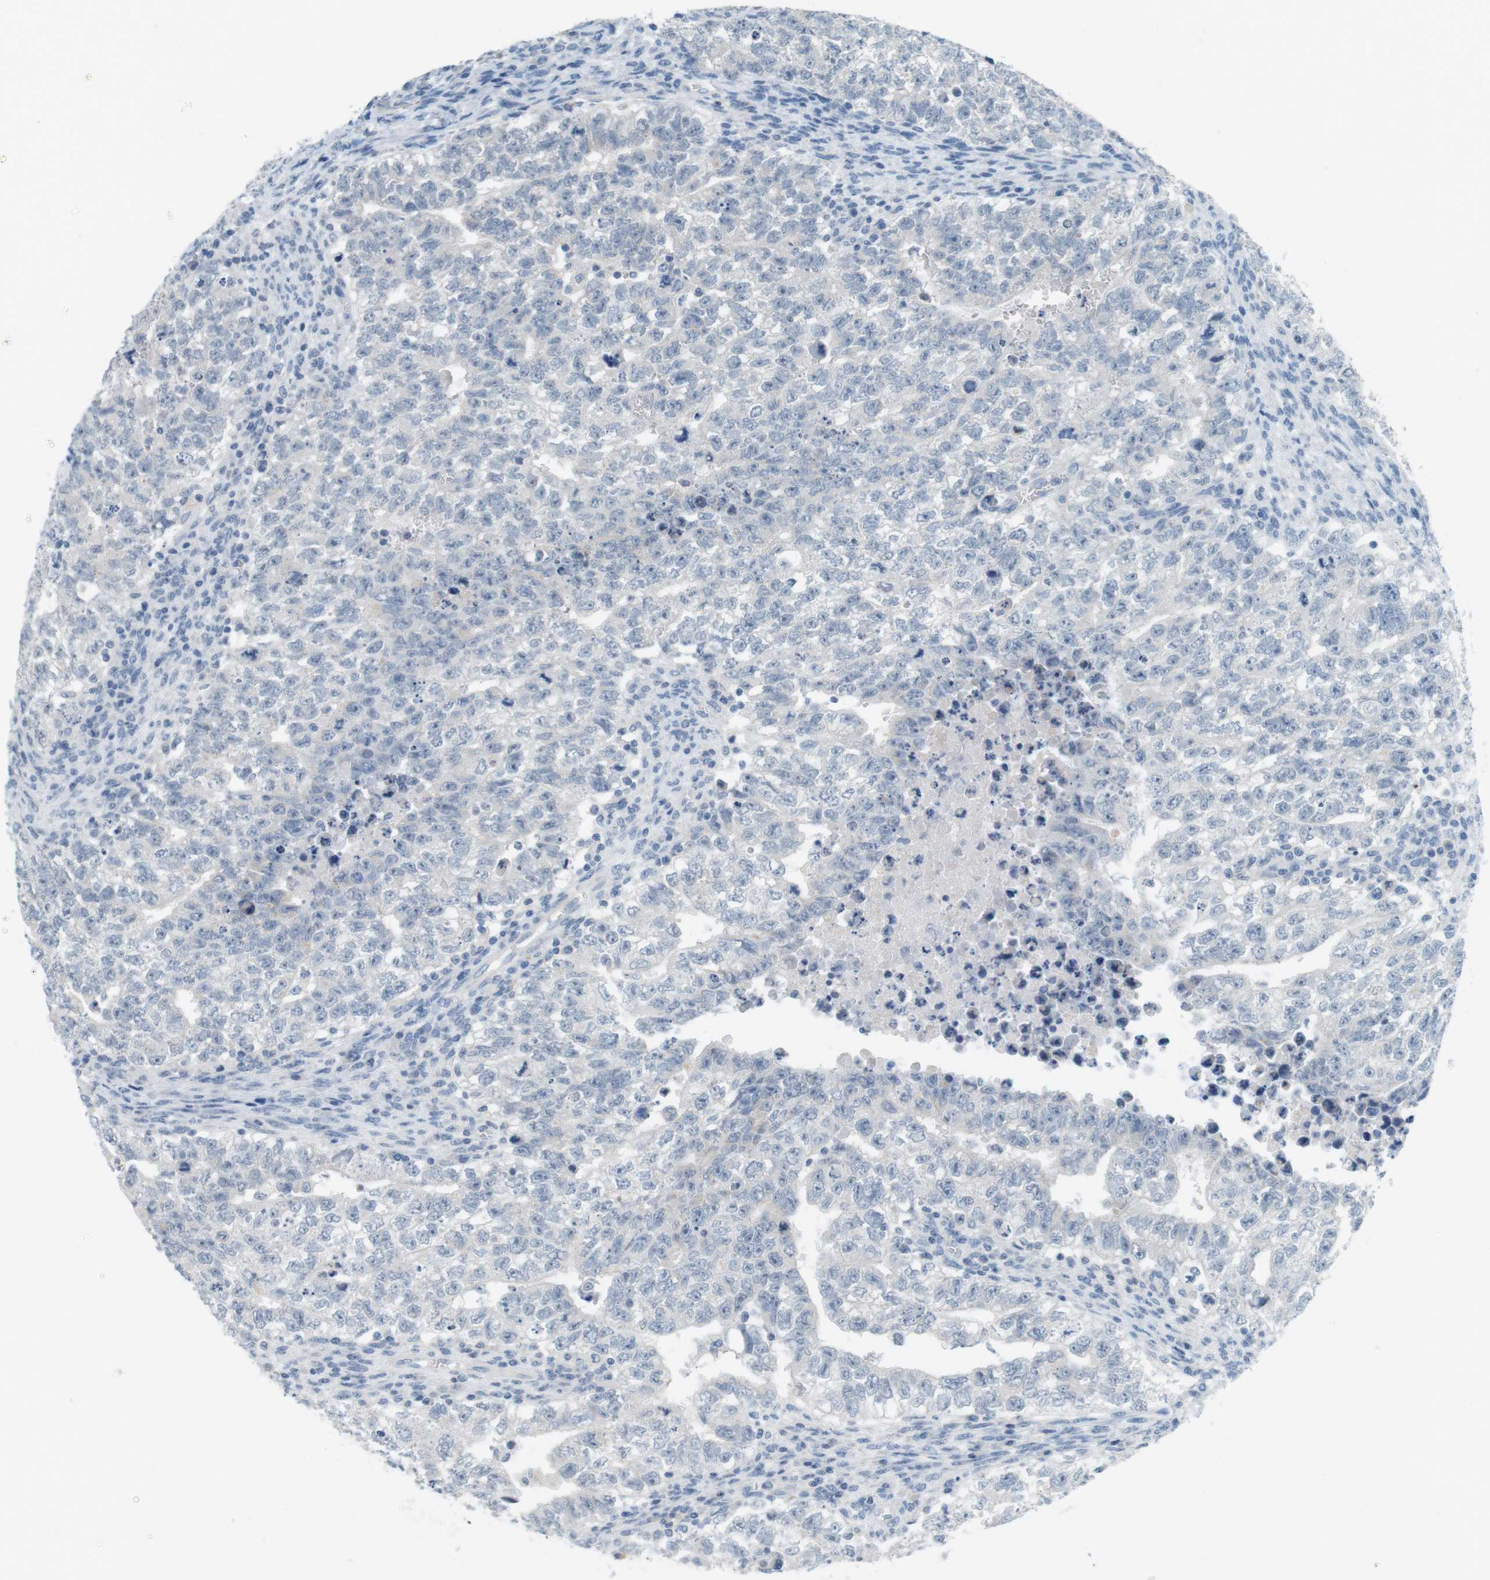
{"staining": {"intensity": "negative", "quantity": "none", "location": "none"}, "tissue": "testis cancer", "cell_type": "Tumor cells", "image_type": "cancer", "snomed": [{"axis": "morphology", "description": "Seminoma, NOS"}, {"axis": "morphology", "description": "Carcinoma, Embryonal, NOS"}, {"axis": "topography", "description": "Testis"}], "caption": "The micrograph demonstrates no significant staining in tumor cells of testis cancer (embryonal carcinoma). Nuclei are stained in blue.", "gene": "MUC5B", "patient": {"sex": "male", "age": 38}}